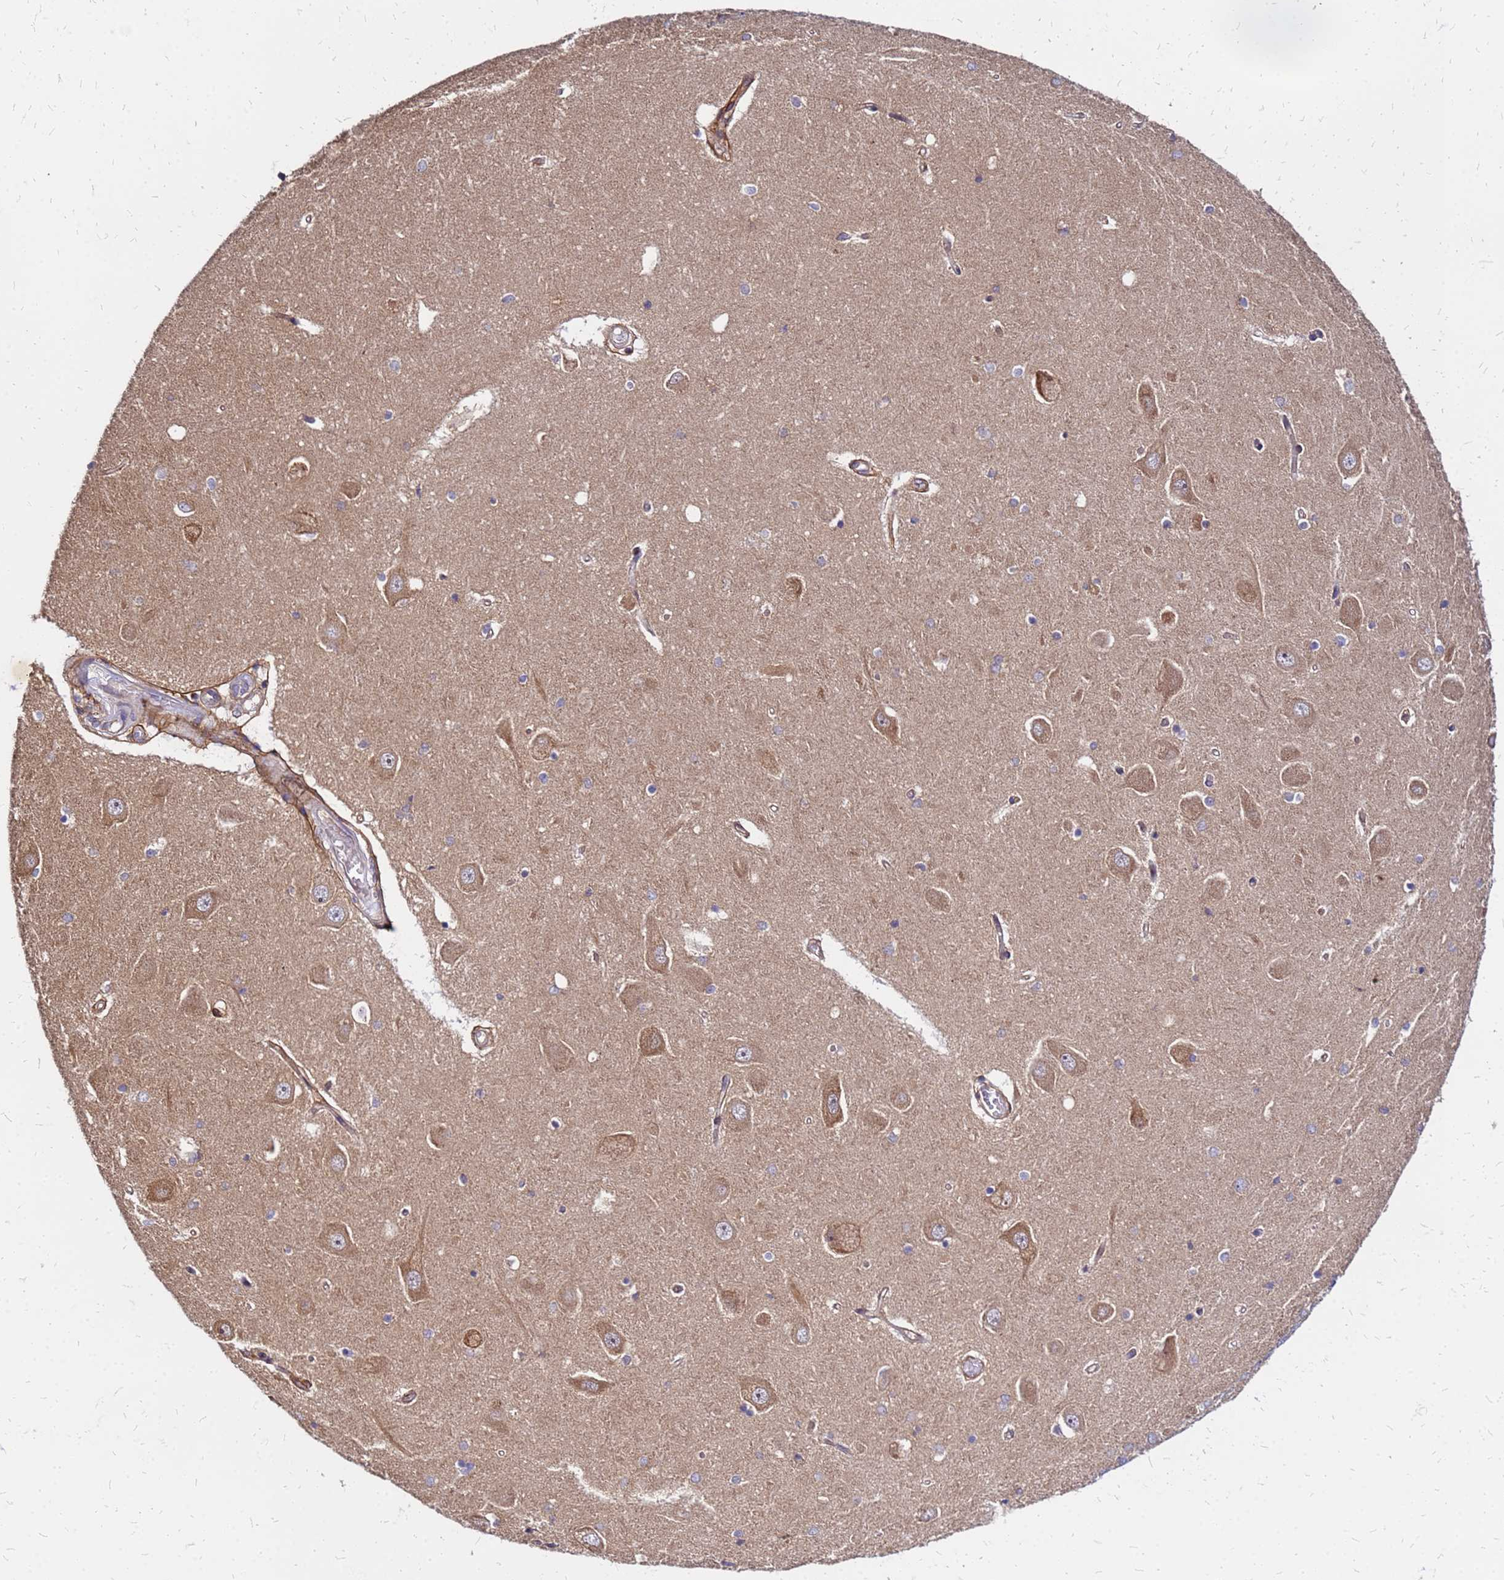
{"staining": {"intensity": "negative", "quantity": "none", "location": "none"}, "tissue": "hippocampus", "cell_type": "Glial cells", "image_type": "normal", "snomed": [{"axis": "morphology", "description": "Normal tissue, NOS"}, {"axis": "topography", "description": "Hippocampus"}], "caption": "Micrograph shows no protein staining in glial cells of normal hippocampus. The staining is performed using DAB (3,3'-diaminobenzidine) brown chromogen with nuclei counter-stained in using hematoxylin.", "gene": "CYBC1", "patient": {"sex": "male", "age": 45}}